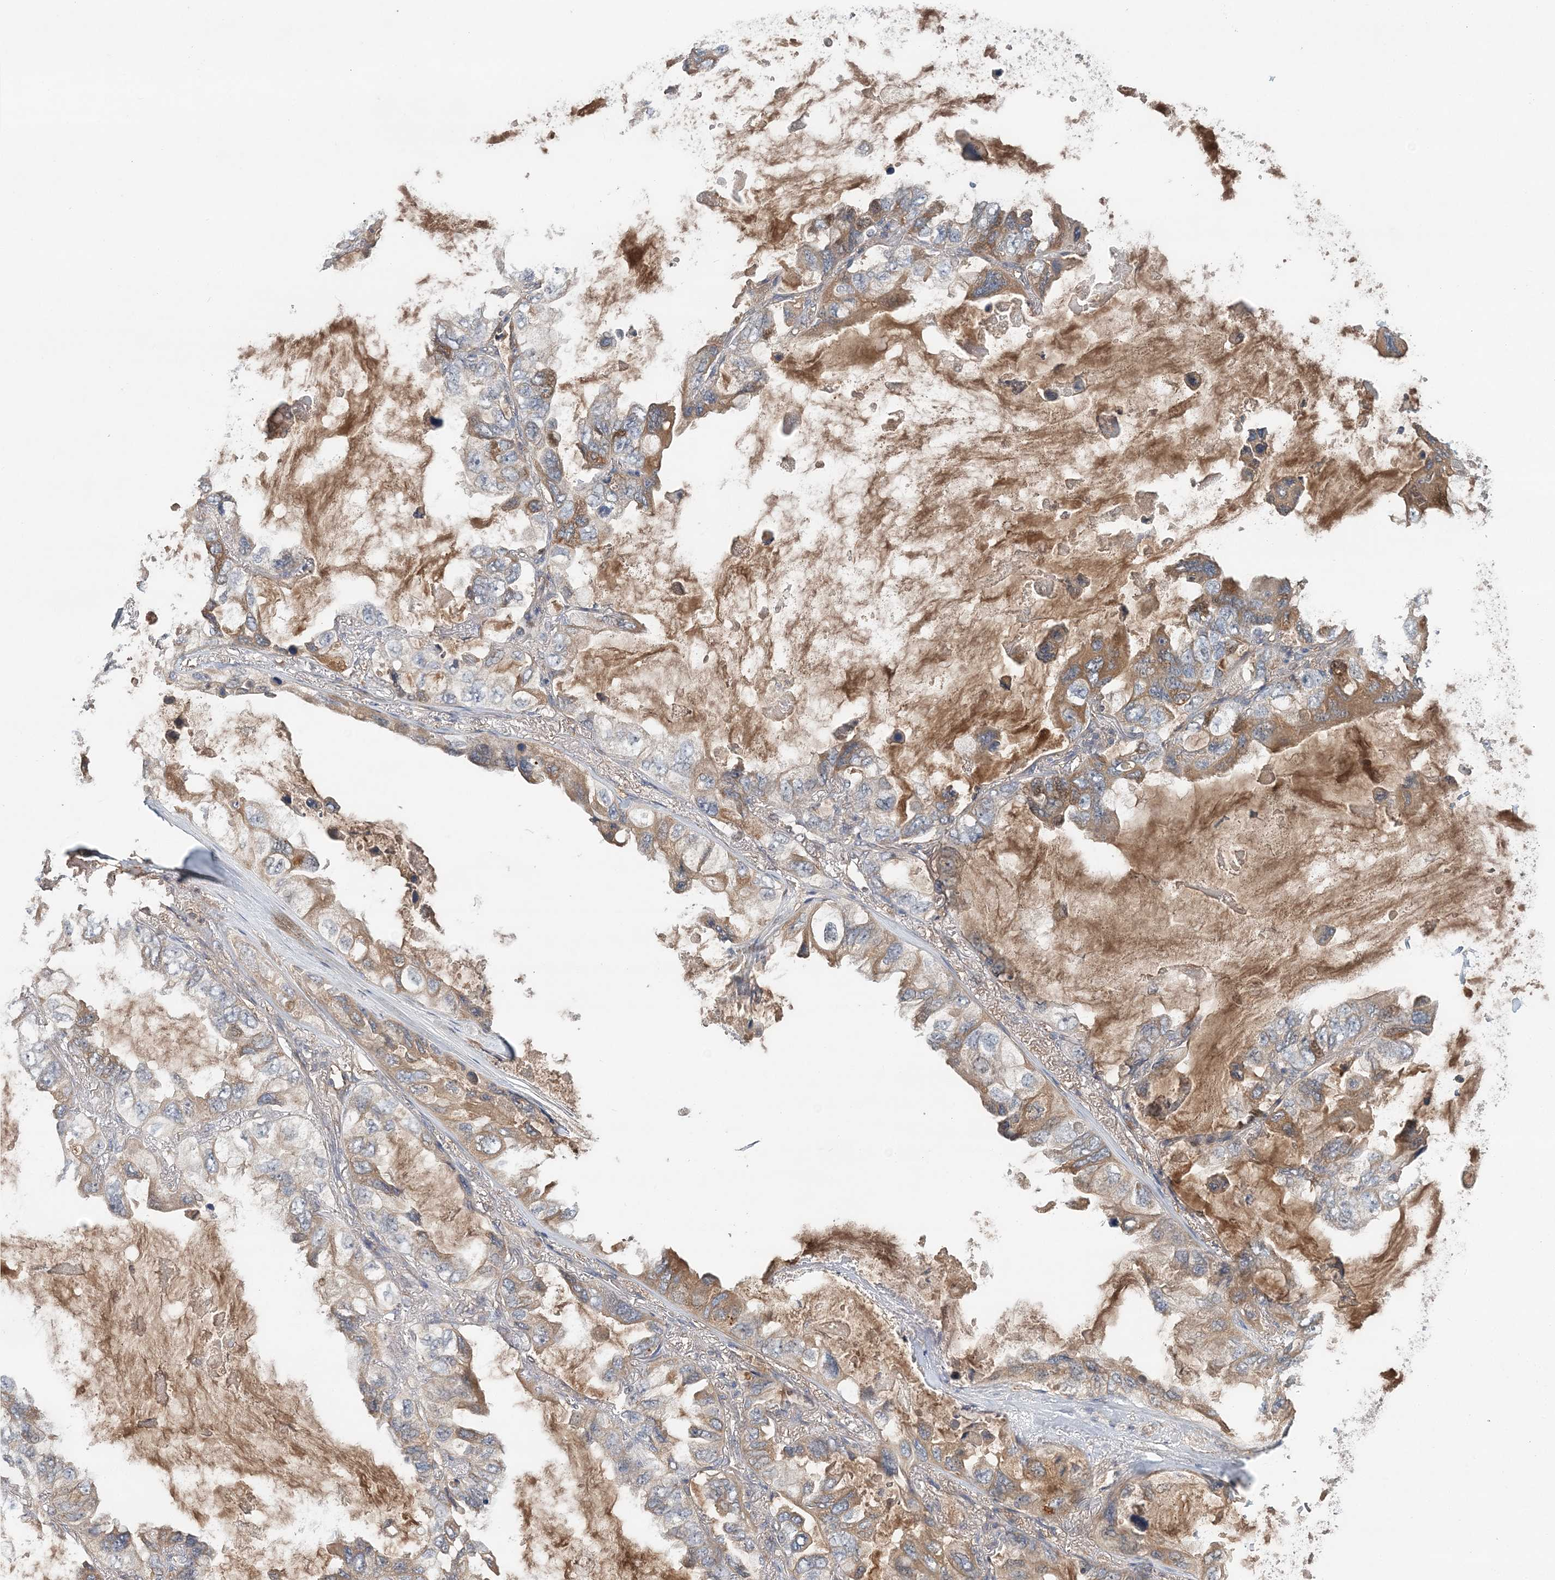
{"staining": {"intensity": "moderate", "quantity": "<25%", "location": "cytoplasmic/membranous"}, "tissue": "lung cancer", "cell_type": "Tumor cells", "image_type": "cancer", "snomed": [{"axis": "morphology", "description": "Squamous cell carcinoma, NOS"}, {"axis": "topography", "description": "Lung"}], "caption": "DAB (3,3'-diaminobenzidine) immunohistochemical staining of lung cancer (squamous cell carcinoma) reveals moderate cytoplasmic/membranous protein positivity in approximately <25% of tumor cells.", "gene": "SYCP3", "patient": {"sex": "female", "age": 73}}